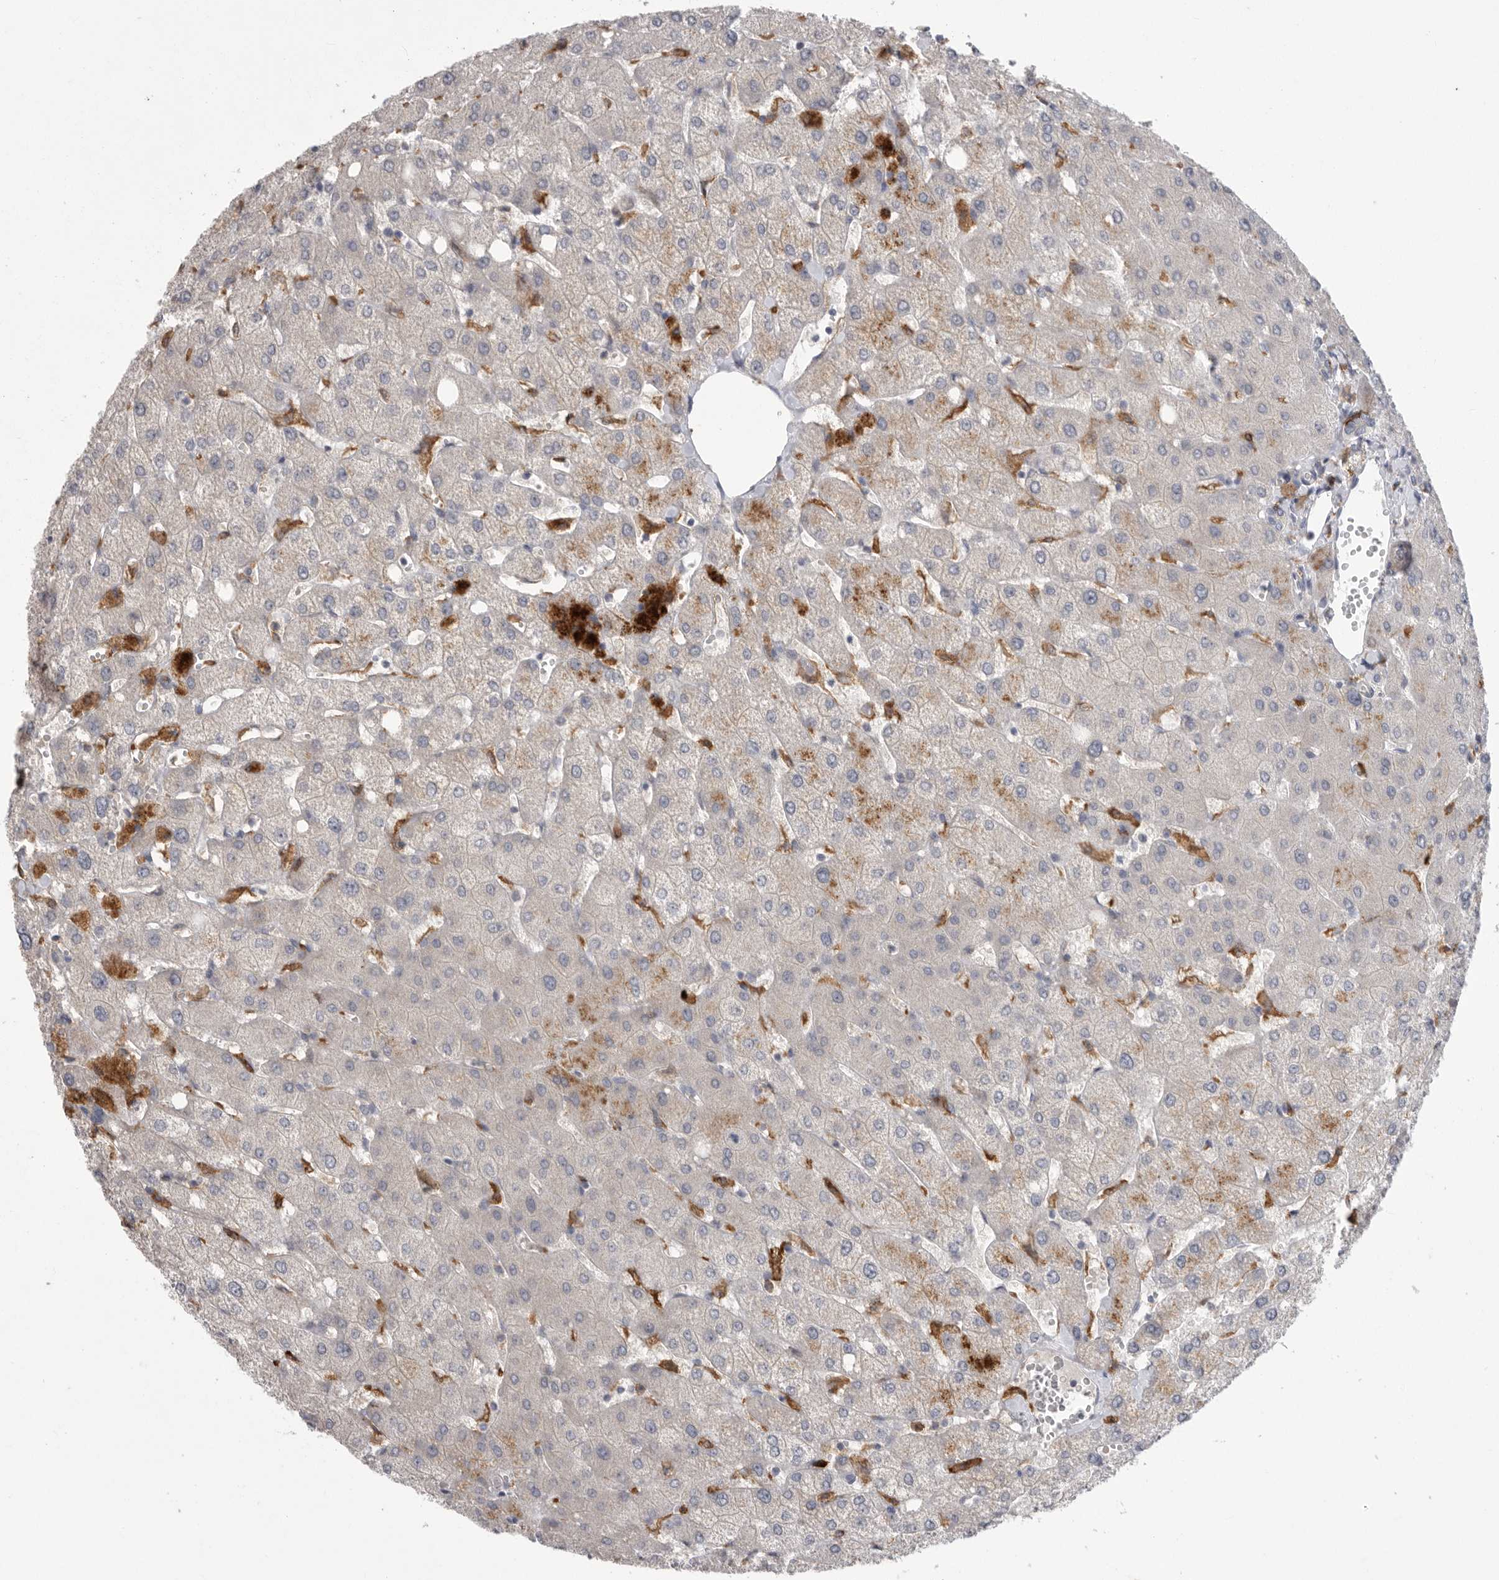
{"staining": {"intensity": "negative", "quantity": "none", "location": "none"}, "tissue": "liver", "cell_type": "Cholangiocytes", "image_type": "normal", "snomed": [{"axis": "morphology", "description": "Normal tissue, NOS"}, {"axis": "topography", "description": "Liver"}], "caption": "This is an immunohistochemistry photomicrograph of unremarkable human liver. There is no expression in cholangiocytes.", "gene": "SIGLEC10", "patient": {"sex": "female", "age": 54}}